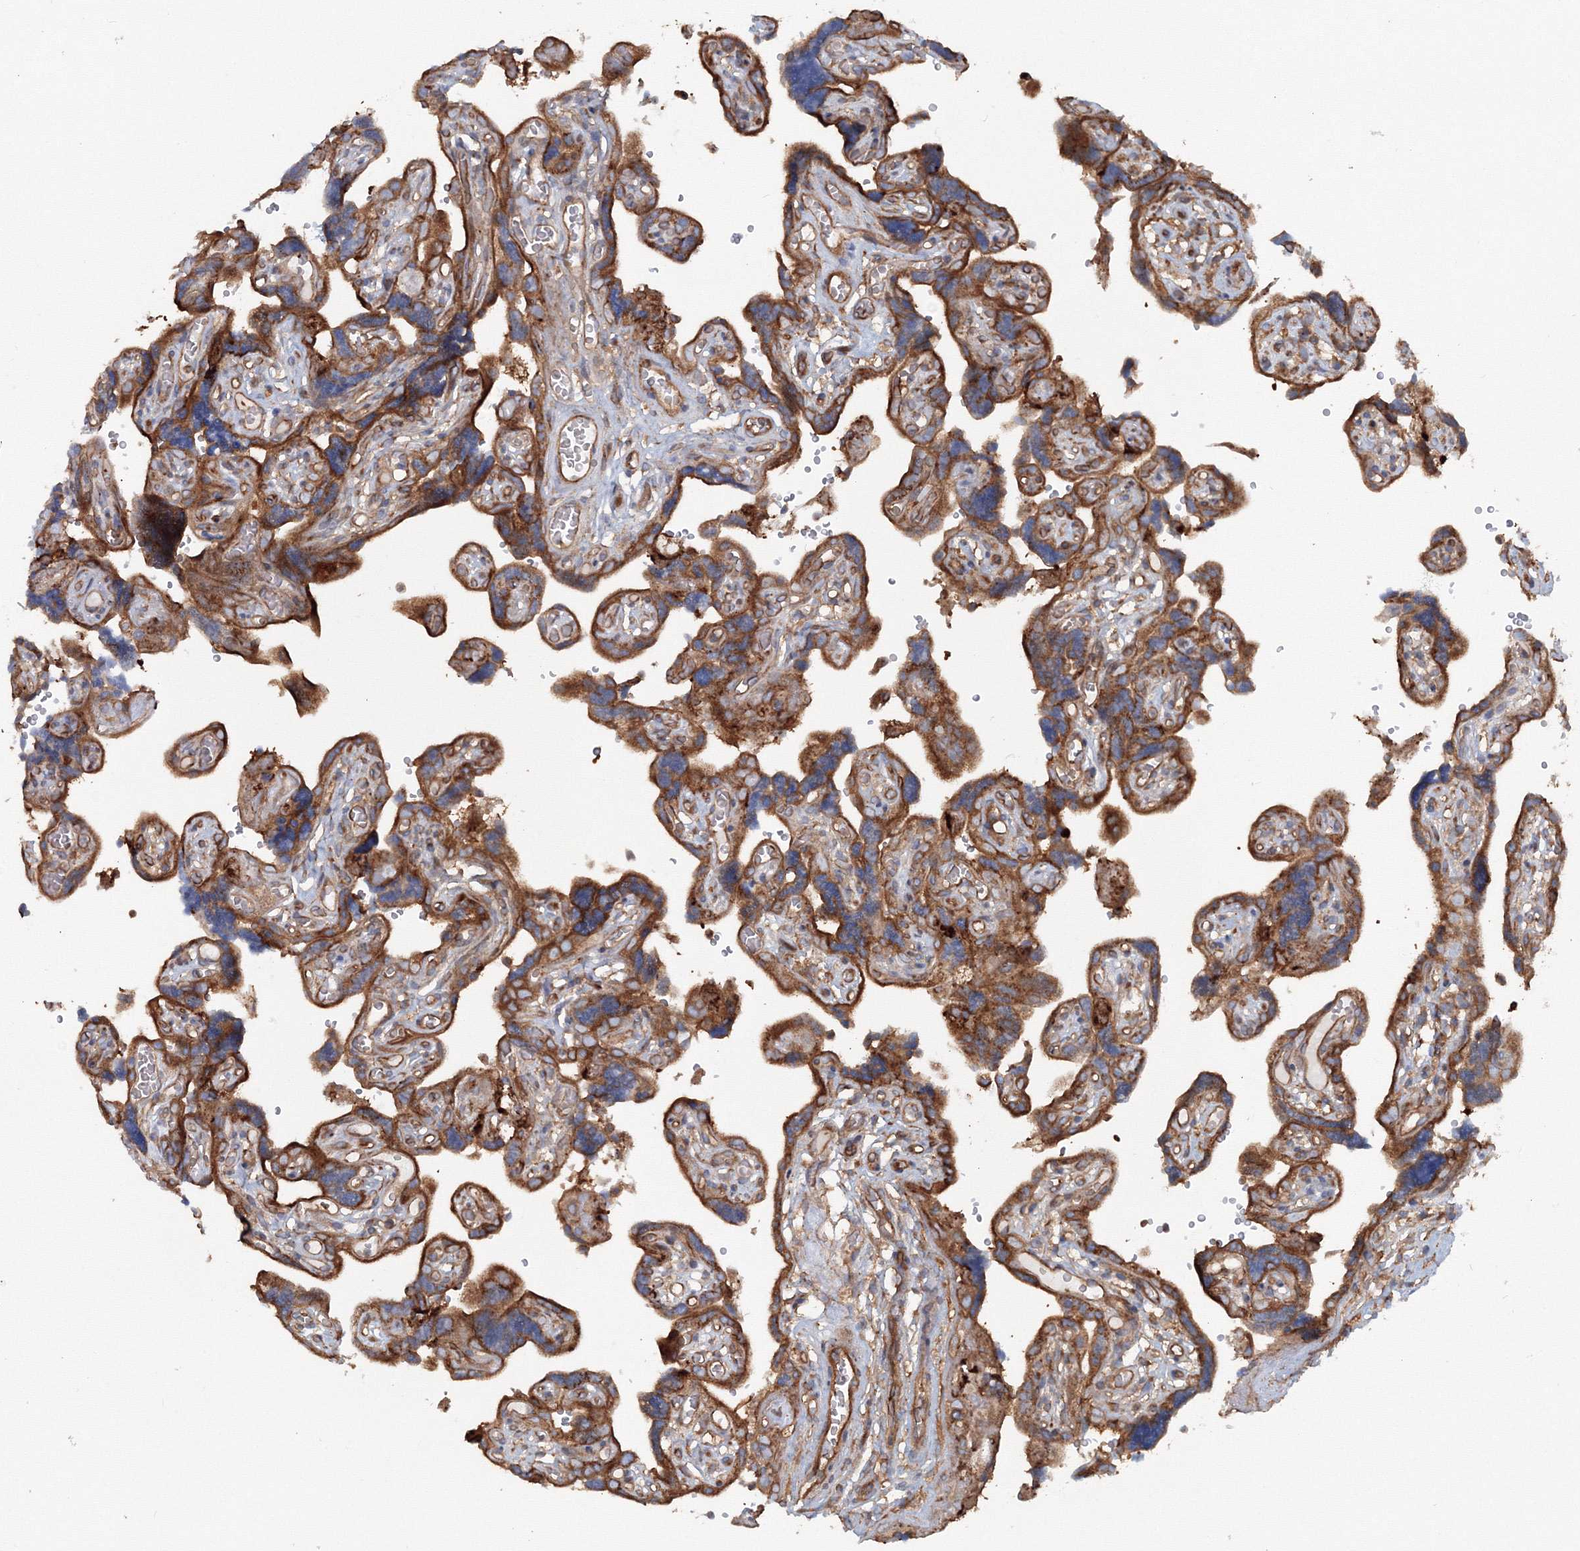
{"staining": {"intensity": "moderate", "quantity": ">75%", "location": "cytoplasmic/membranous"}, "tissue": "placenta", "cell_type": "Decidual cells", "image_type": "normal", "snomed": [{"axis": "morphology", "description": "Normal tissue, NOS"}, {"axis": "topography", "description": "Placenta"}], "caption": "Immunohistochemical staining of benign human placenta exhibits moderate cytoplasmic/membranous protein positivity in approximately >75% of decidual cells. The protein is stained brown, and the nuclei are stained in blue (DAB IHC with brightfield microscopy, high magnification).", "gene": "EXOC1", "patient": {"sex": "female", "age": 30}}